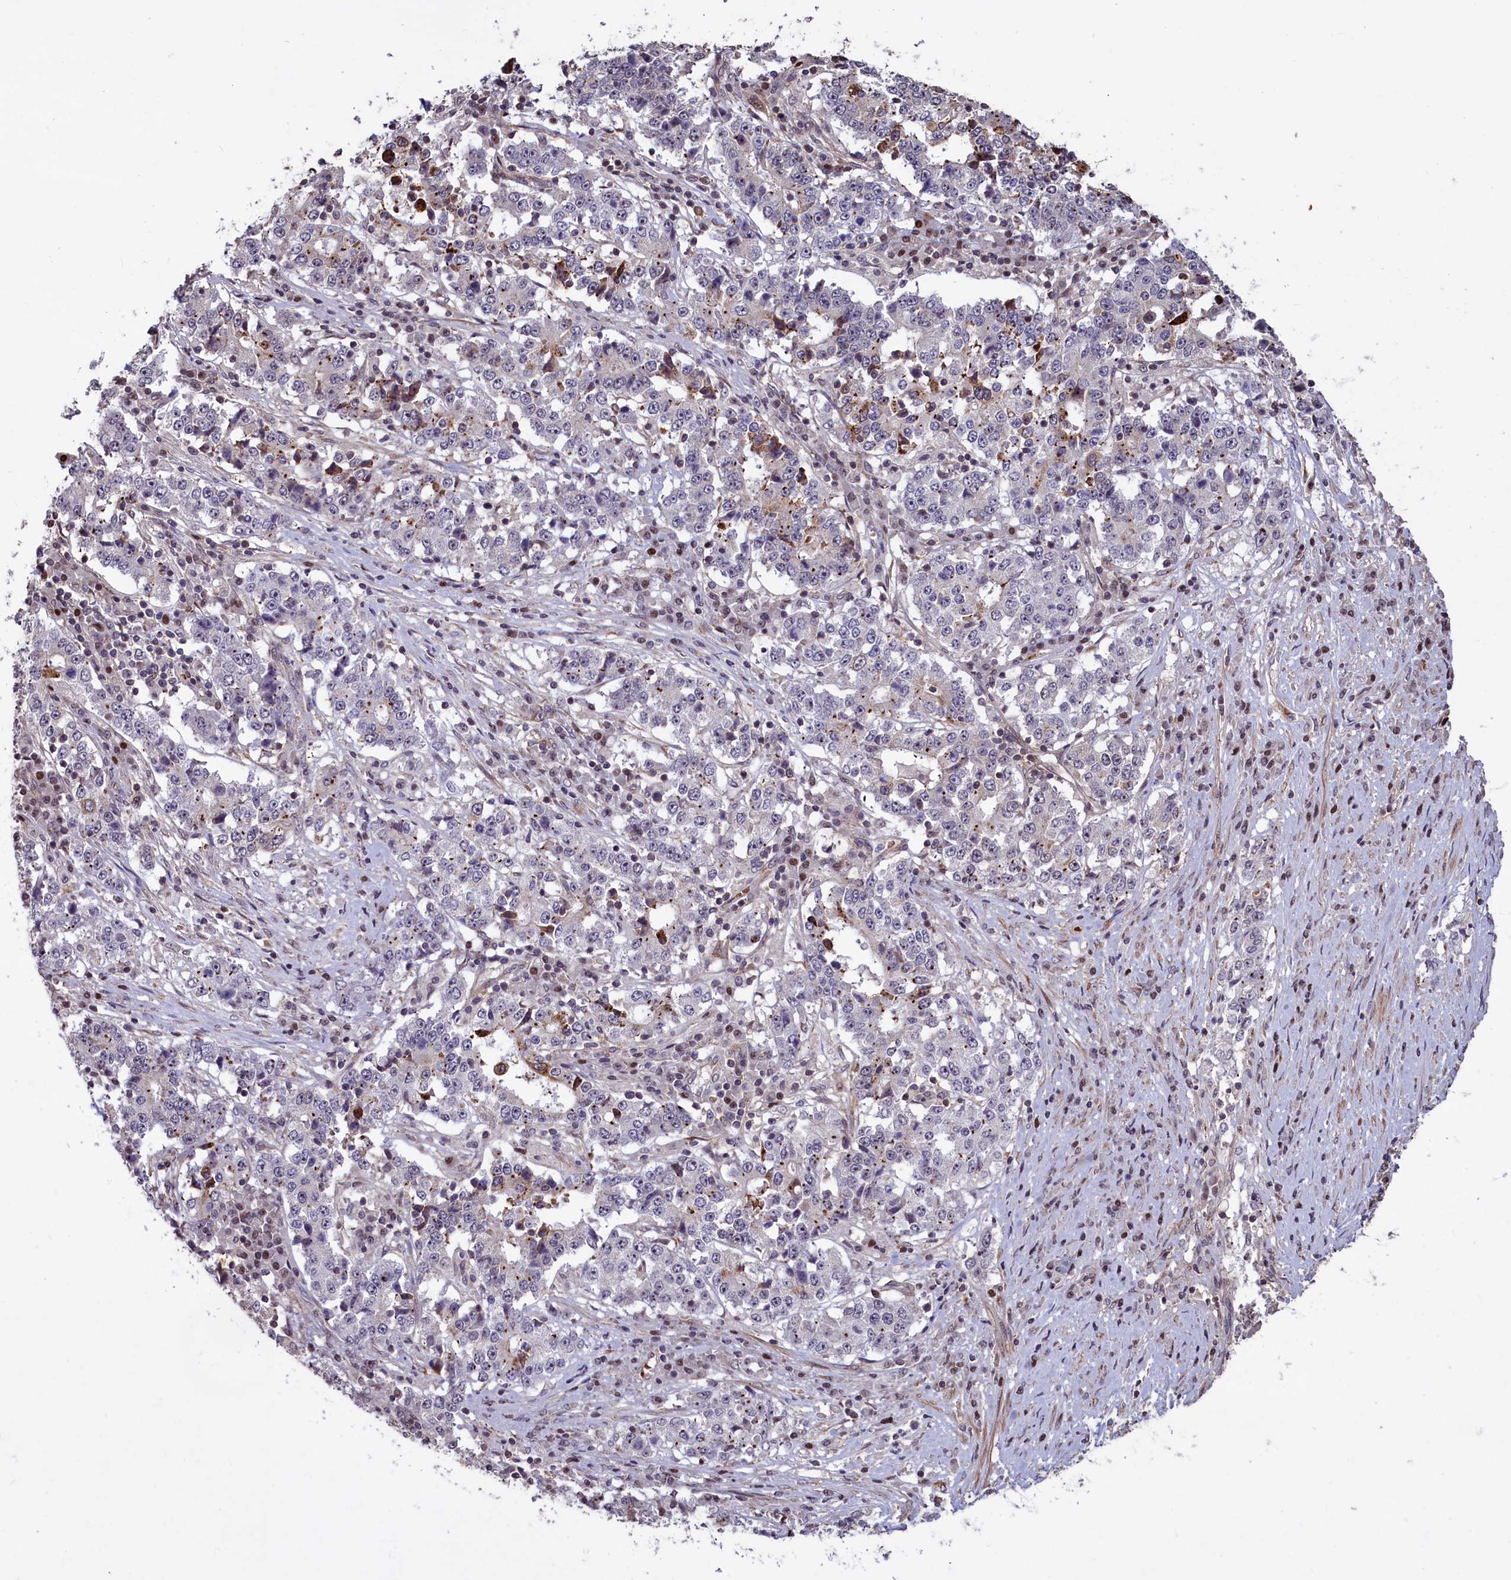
{"staining": {"intensity": "negative", "quantity": "none", "location": "none"}, "tissue": "stomach cancer", "cell_type": "Tumor cells", "image_type": "cancer", "snomed": [{"axis": "morphology", "description": "Adenocarcinoma, NOS"}, {"axis": "topography", "description": "Stomach"}], "caption": "Immunohistochemistry (IHC) micrograph of human stomach cancer stained for a protein (brown), which demonstrates no expression in tumor cells.", "gene": "SHFL", "patient": {"sex": "male", "age": 59}}